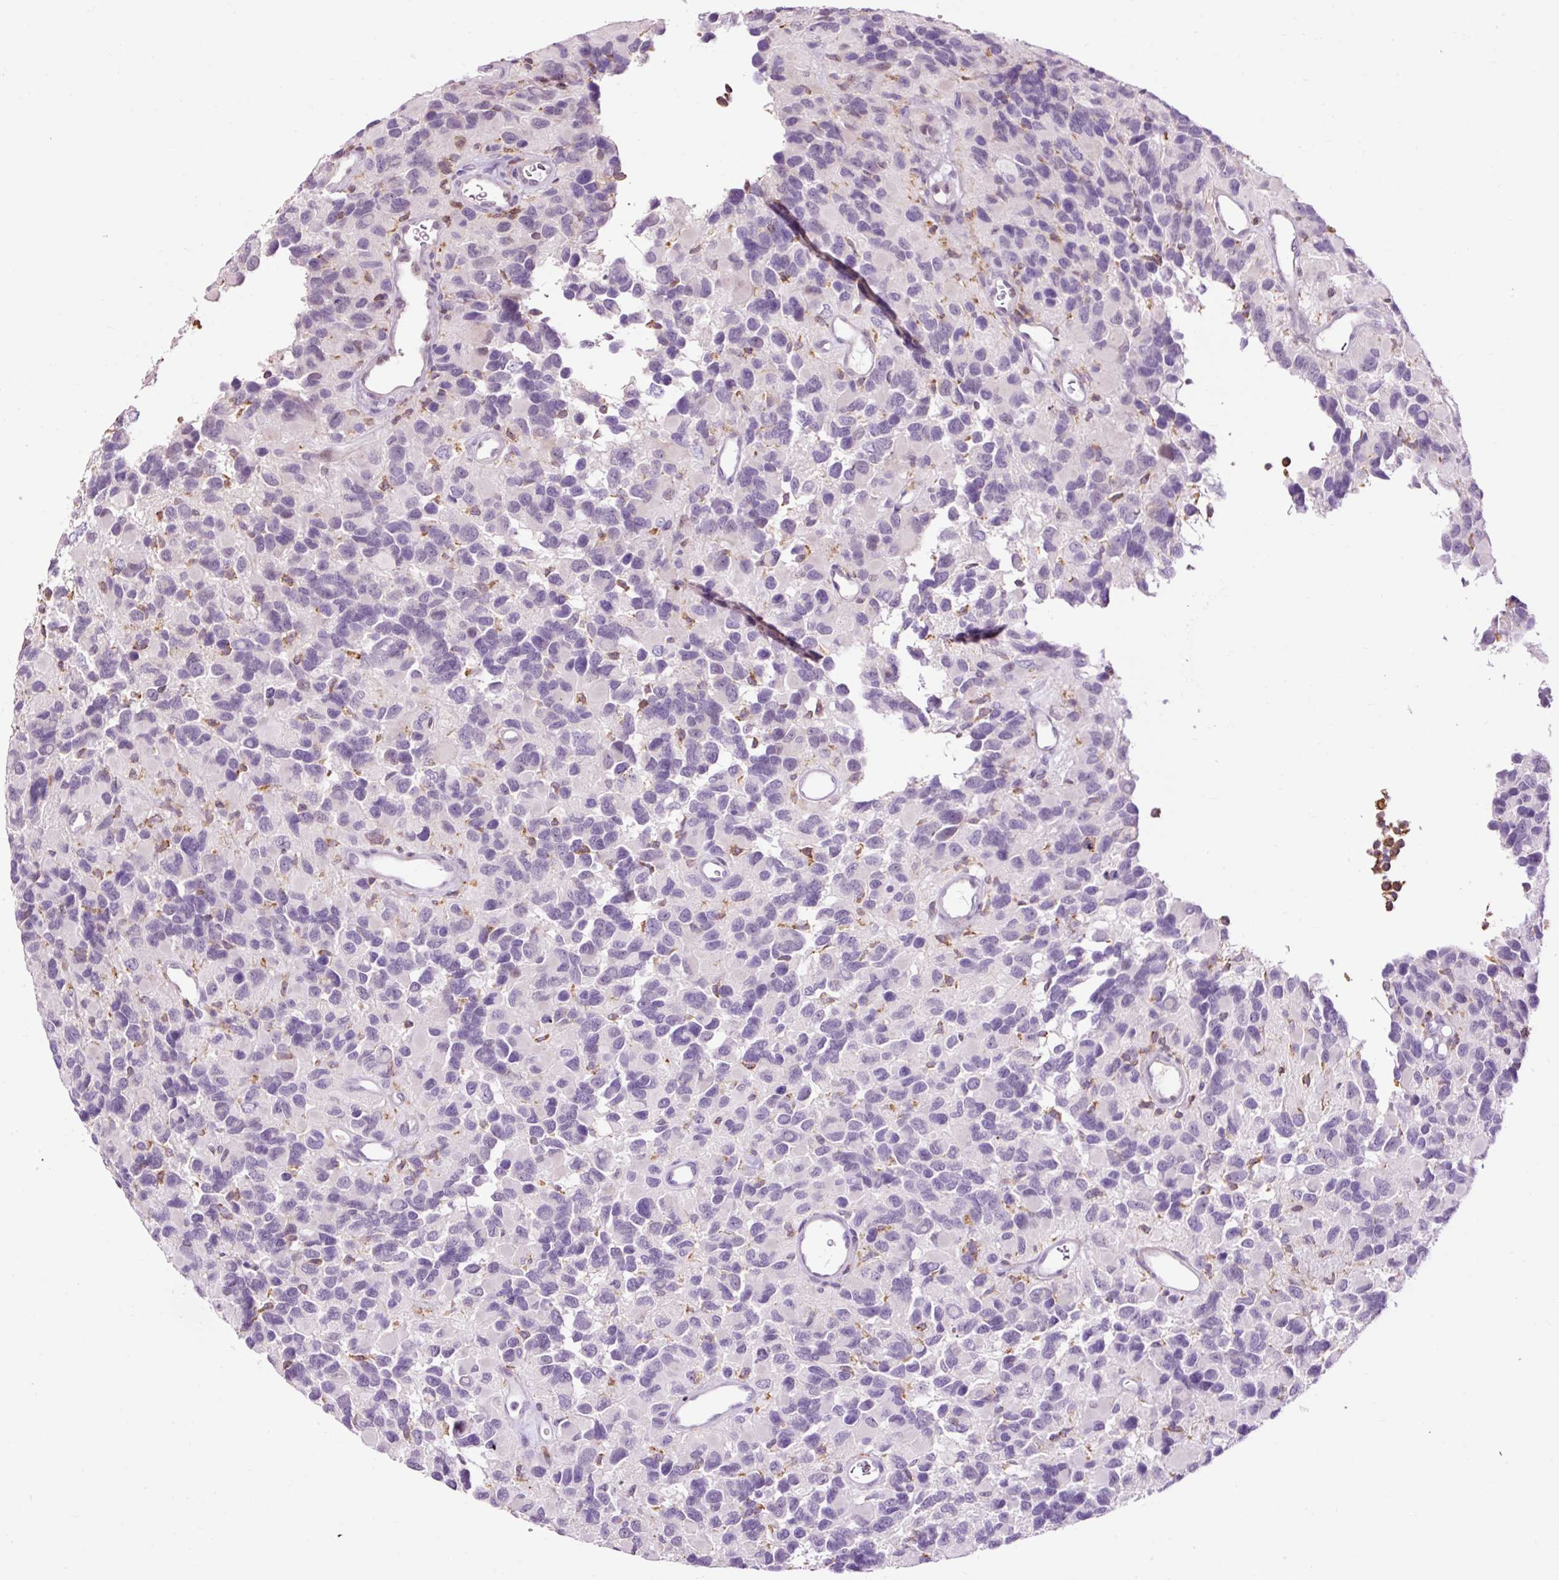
{"staining": {"intensity": "negative", "quantity": "none", "location": "none"}, "tissue": "glioma", "cell_type": "Tumor cells", "image_type": "cancer", "snomed": [{"axis": "morphology", "description": "Glioma, malignant, High grade"}, {"axis": "topography", "description": "Brain"}], "caption": "The photomicrograph exhibits no significant staining in tumor cells of glioma.", "gene": "LY86", "patient": {"sex": "male", "age": 77}}